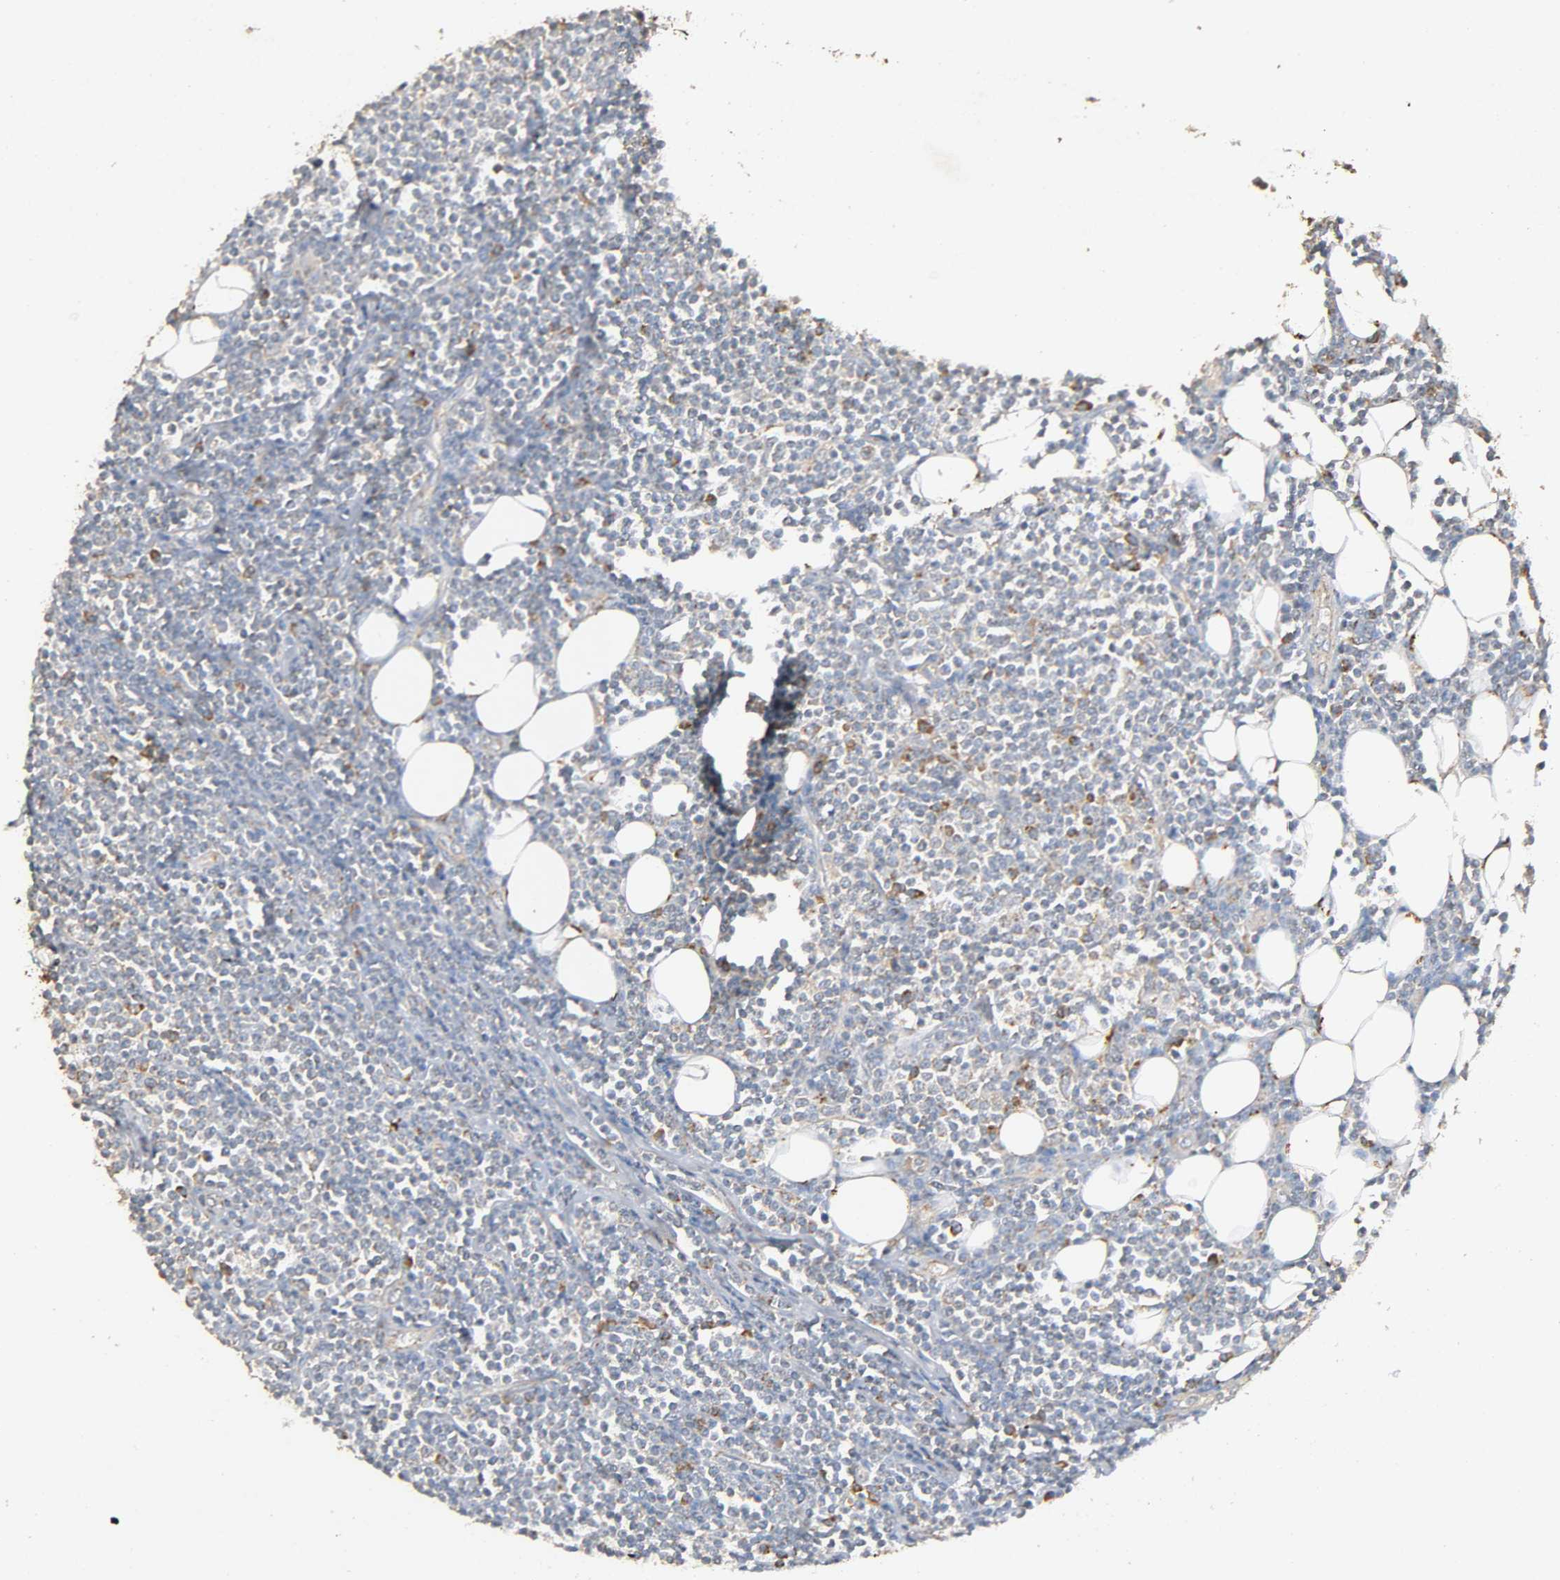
{"staining": {"intensity": "weak", "quantity": "<25%", "location": "cytoplasmic/membranous"}, "tissue": "lymphoma", "cell_type": "Tumor cells", "image_type": "cancer", "snomed": [{"axis": "morphology", "description": "Malignant lymphoma, non-Hodgkin's type, Low grade"}, {"axis": "topography", "description": "Soft tissue"}], "caption": "A histopathology image of lymphoma stained for a protein displays no brown staining in tumor cells. (Immunohistochemistry (ihc), brightfield microscopy, high magnification).", "gene": "NDUFS3", "patient": {"sex": "male", "age": 92}}